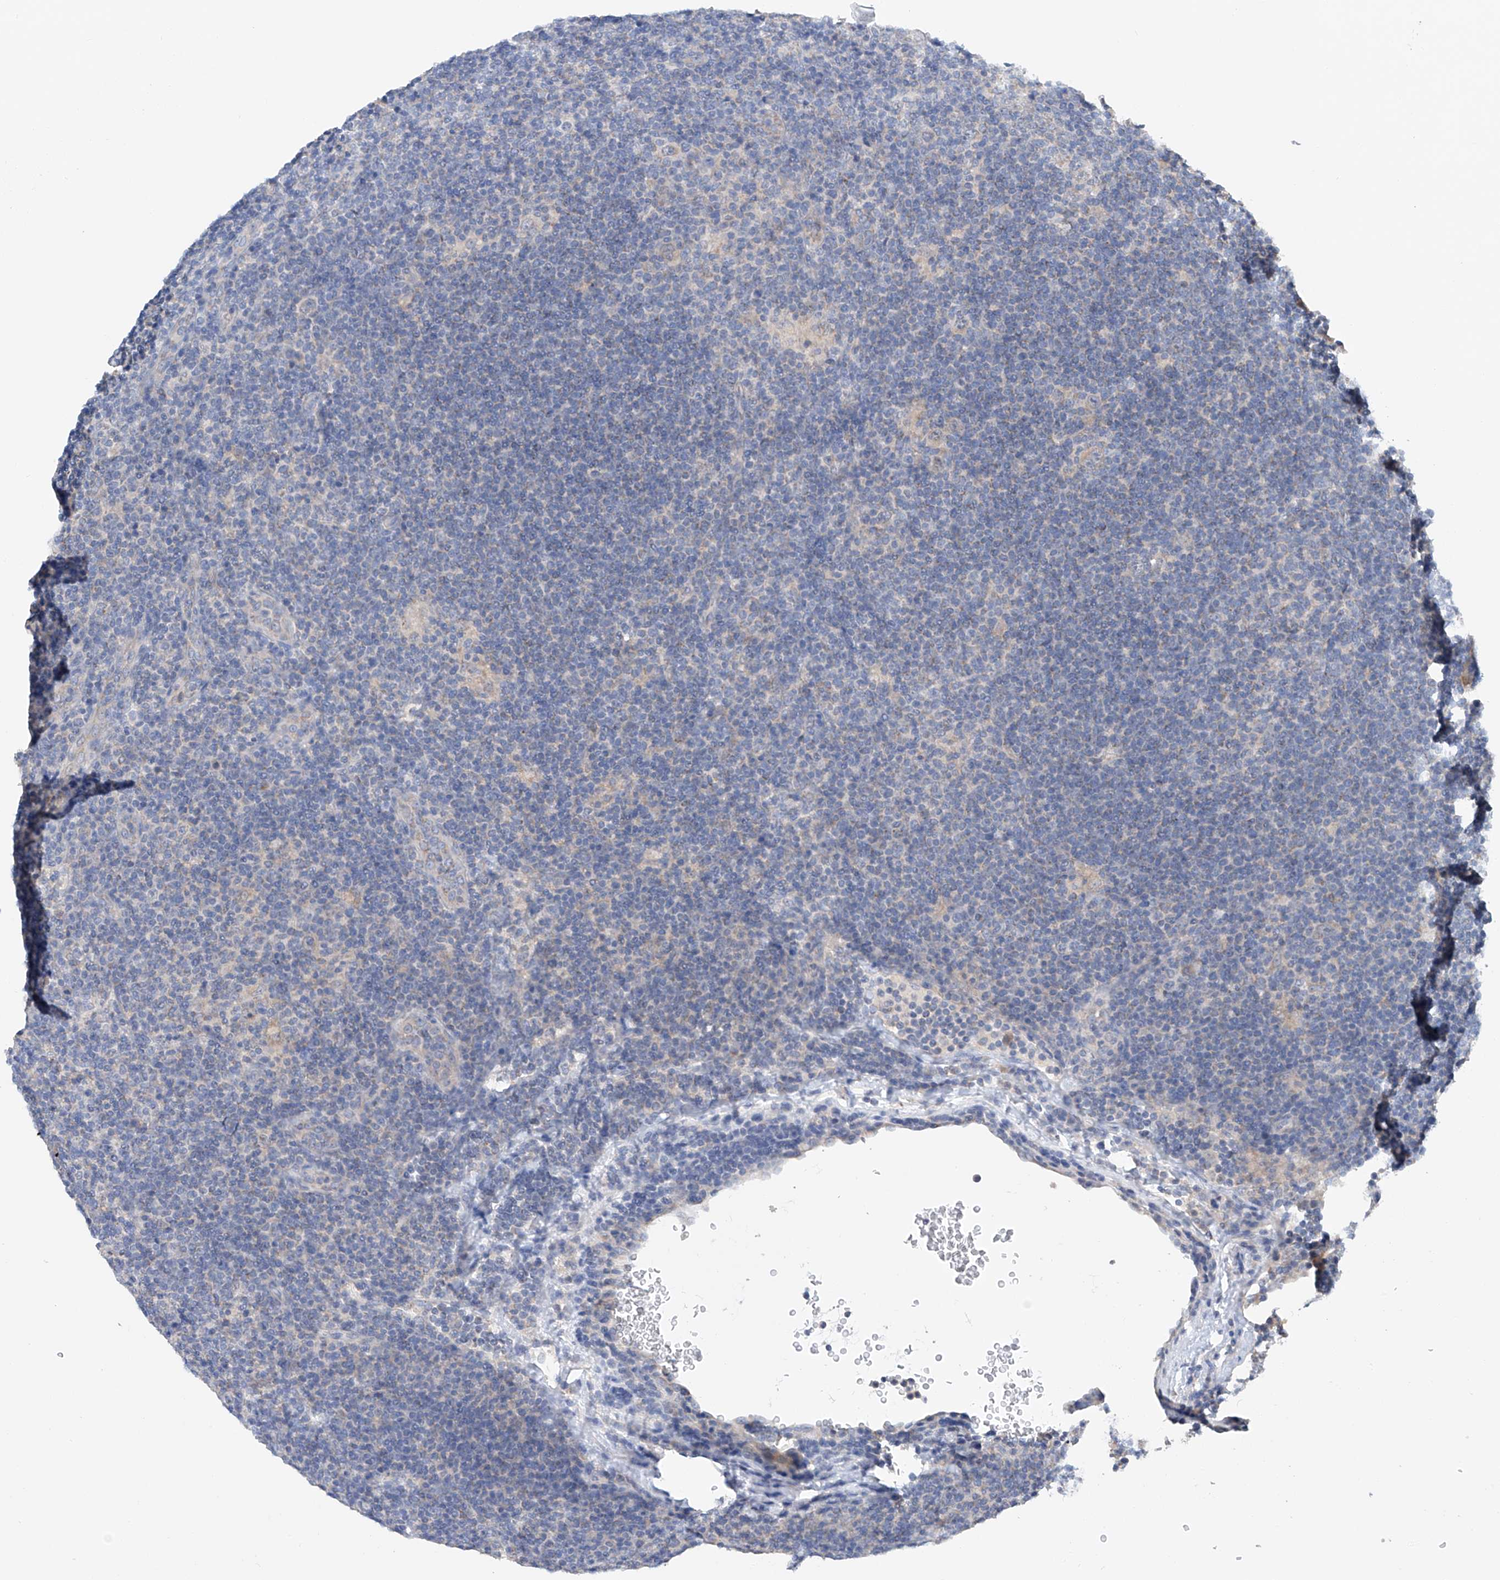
{"staining": {"intensity": "negative", "quantity": "none", "location": "none"}, "tissue": "lymphoma", "cell_type": "Tumor cells", "image_type": "cancer", "snomed": [{"axis": "morphology", "description": "Hodgkin's disease, NOS"}, {"axis": "topography", "description": "Lymph node"}], "caption": "Protein analysis of lymphoma exhibits no significant staining in tumor cells.", "gene": "GPC4", "patient": {"sex": "female", "age": 57}}